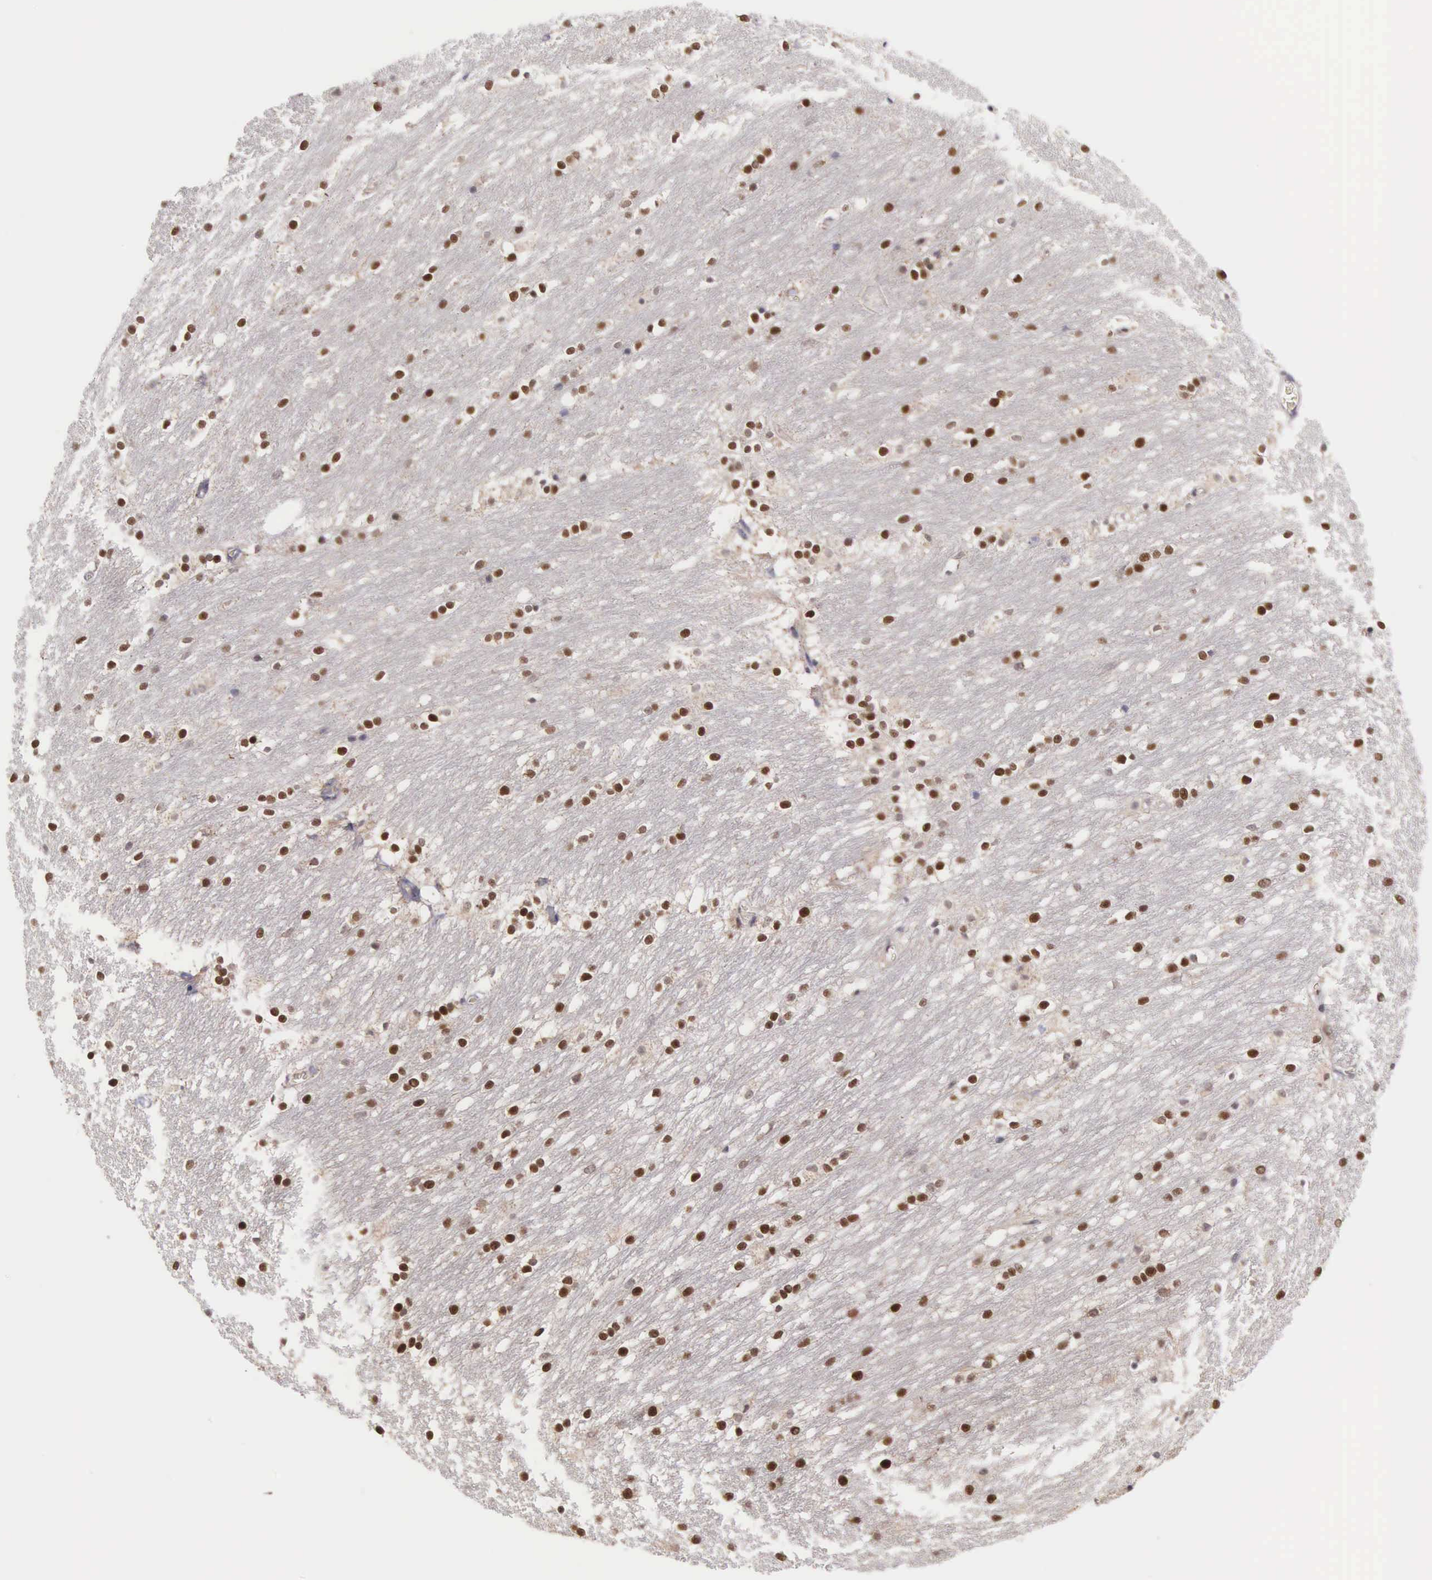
{"staining": {"intensity": "strong", "quantity": ">75%", "location": "nuclear"}, "tissue": "caudate", "cell_type": "Glial cells", "image_type": "normal", "snomed": [{"axis": "morphology", "description": "Normal tissue, NOS"}, {"axis": "topography", "description": "Lateral ventricle wall"}], "caption": "Immunohistochemistry histopathology image of normal caudate: human caudate stained using immunohistochemistry shows high levels of strong protein expression localized specifically in the nuclear of glial cells, appearing as a nuclear brown color.", "gene": "GRK3", "patient": {"sex": "female", "age": 19}}